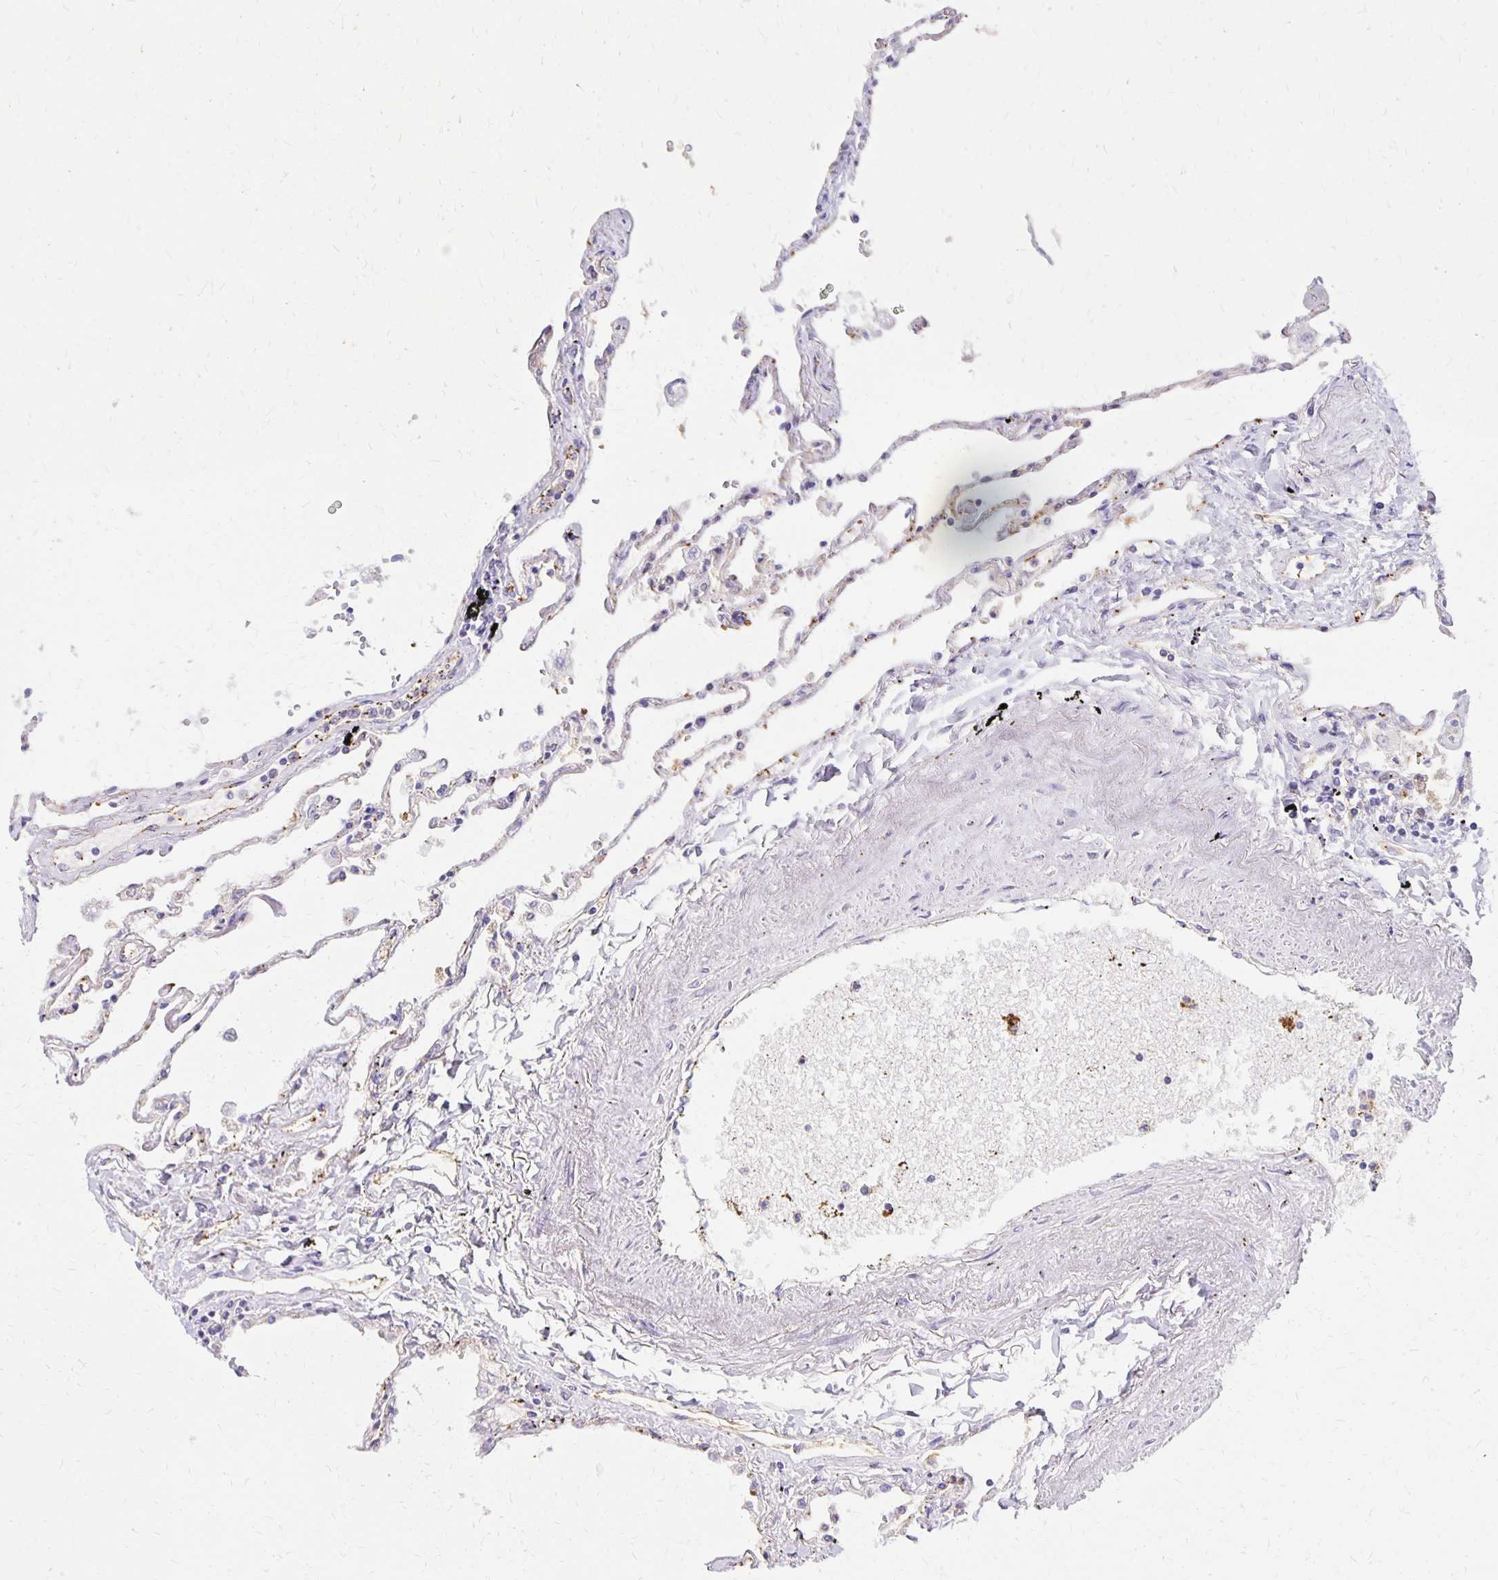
{"staining": {"intensity": "negative", "quantity": "none", "location": "none"}, "tissue": "lung", "cell_type": "Alveolar cells", "image_type": "normal", "snomed": [{"axis": "morphology", "description": "Normal tissue, NOS"}, {"axis": "topography", "description": "Lung"}], "caption": "High power microscopy photomicrograph of an immunohistochemistry (IHC) photomicrograph of unremarkable lung, revealing no significant positivity in alveolar cells.", "gene": "TTYH1", "patient": {"sex": "female", "age": 67}}